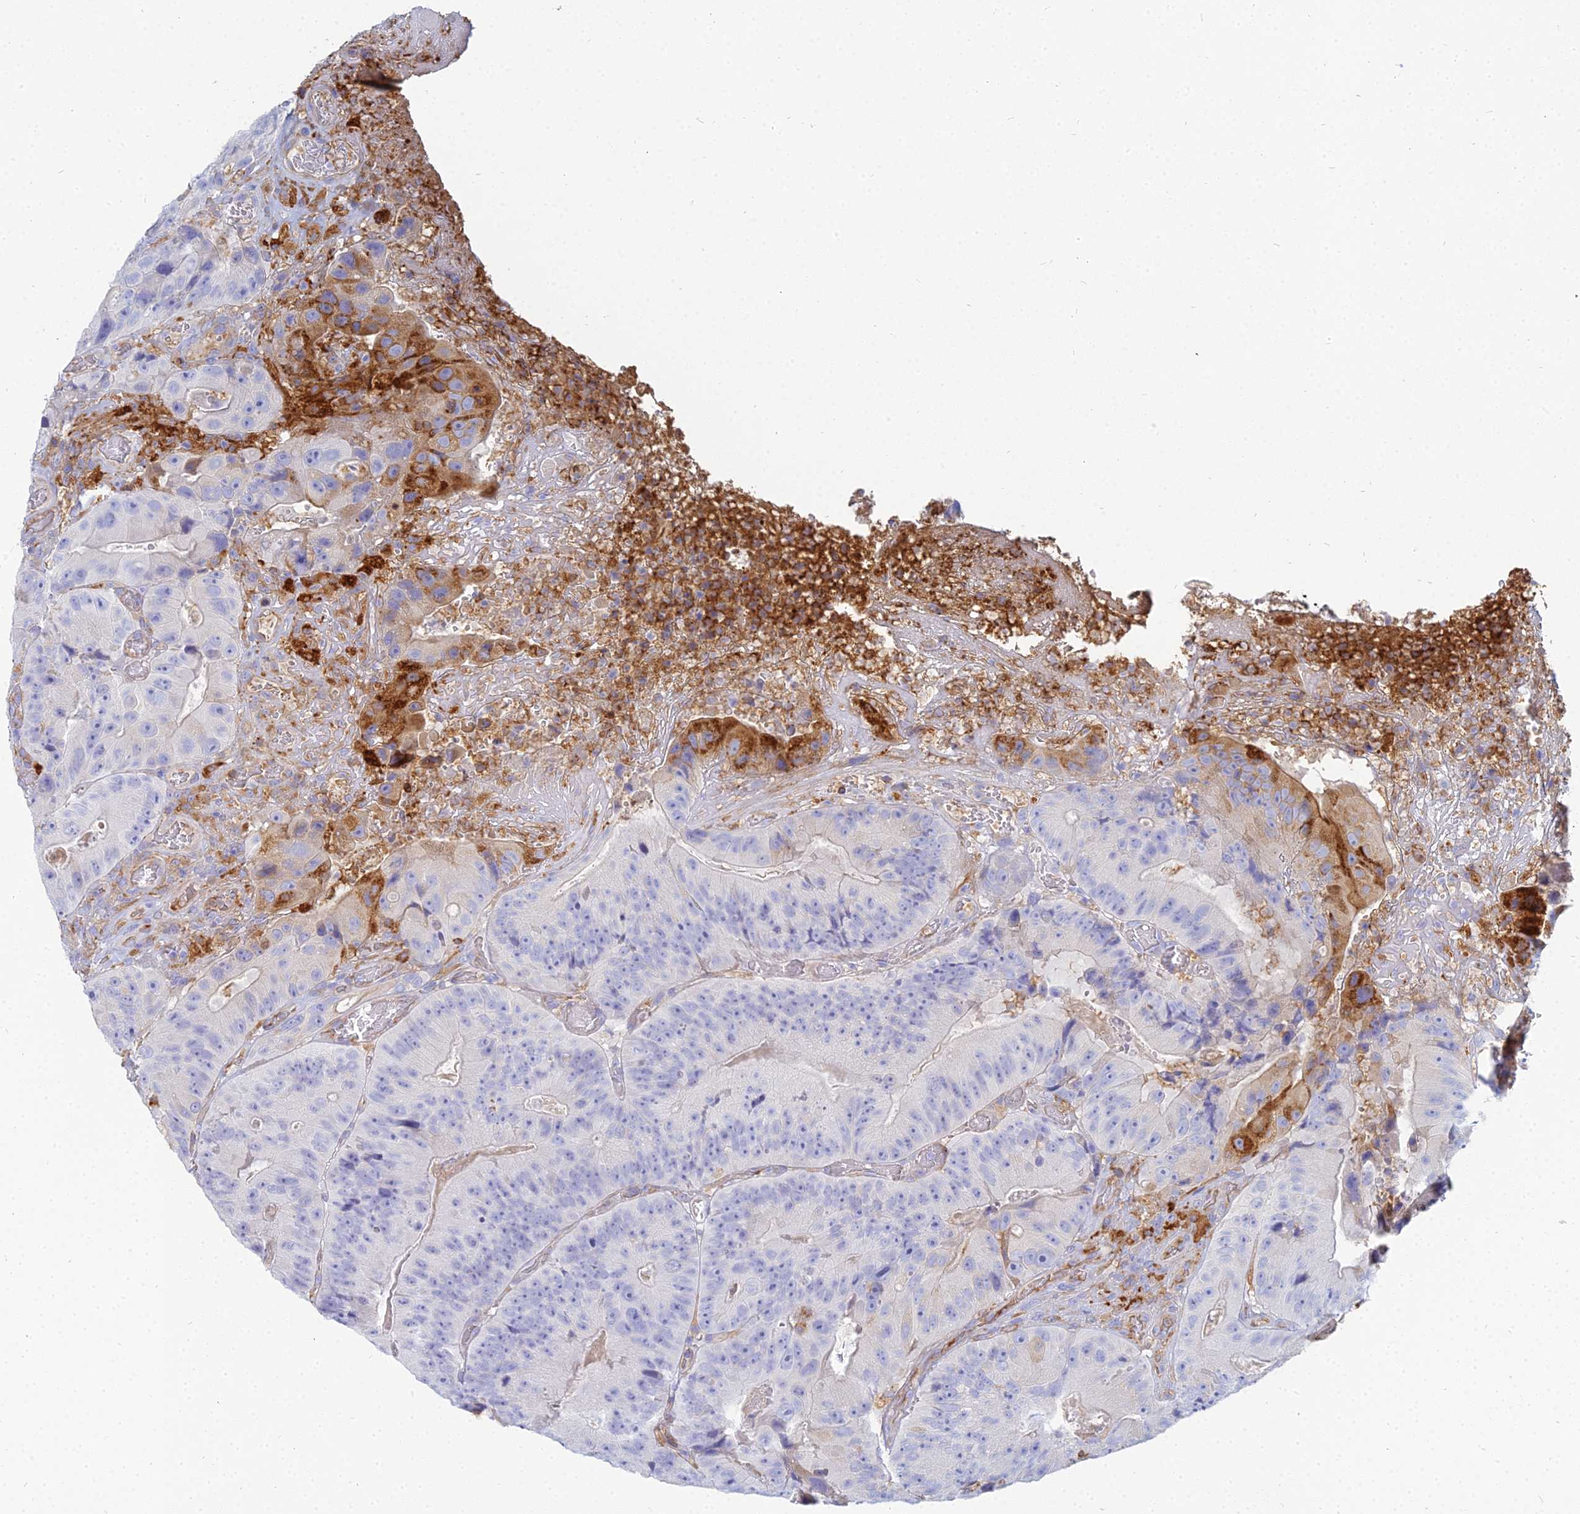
{"staining": {"intensity": "negative", "quantity": "none", "location": "none"}, "tissue": "colorectal cancer", "cell_type": "Tumor cells", "image_type": "cancer", "snomed": [{"axis": "morphology", "description": "Adenocarcinoma, NOS"}, {"axis": "topography", "description": "Colon"}], "caption": "DAB (3,3'-diaminobenzidine) immunohistochemical staining of colorectal adenocarcinoma displays no significant staining in tumor cells.", "gene": "VAT1", "patient": {"sex": "female", "age": 86}}